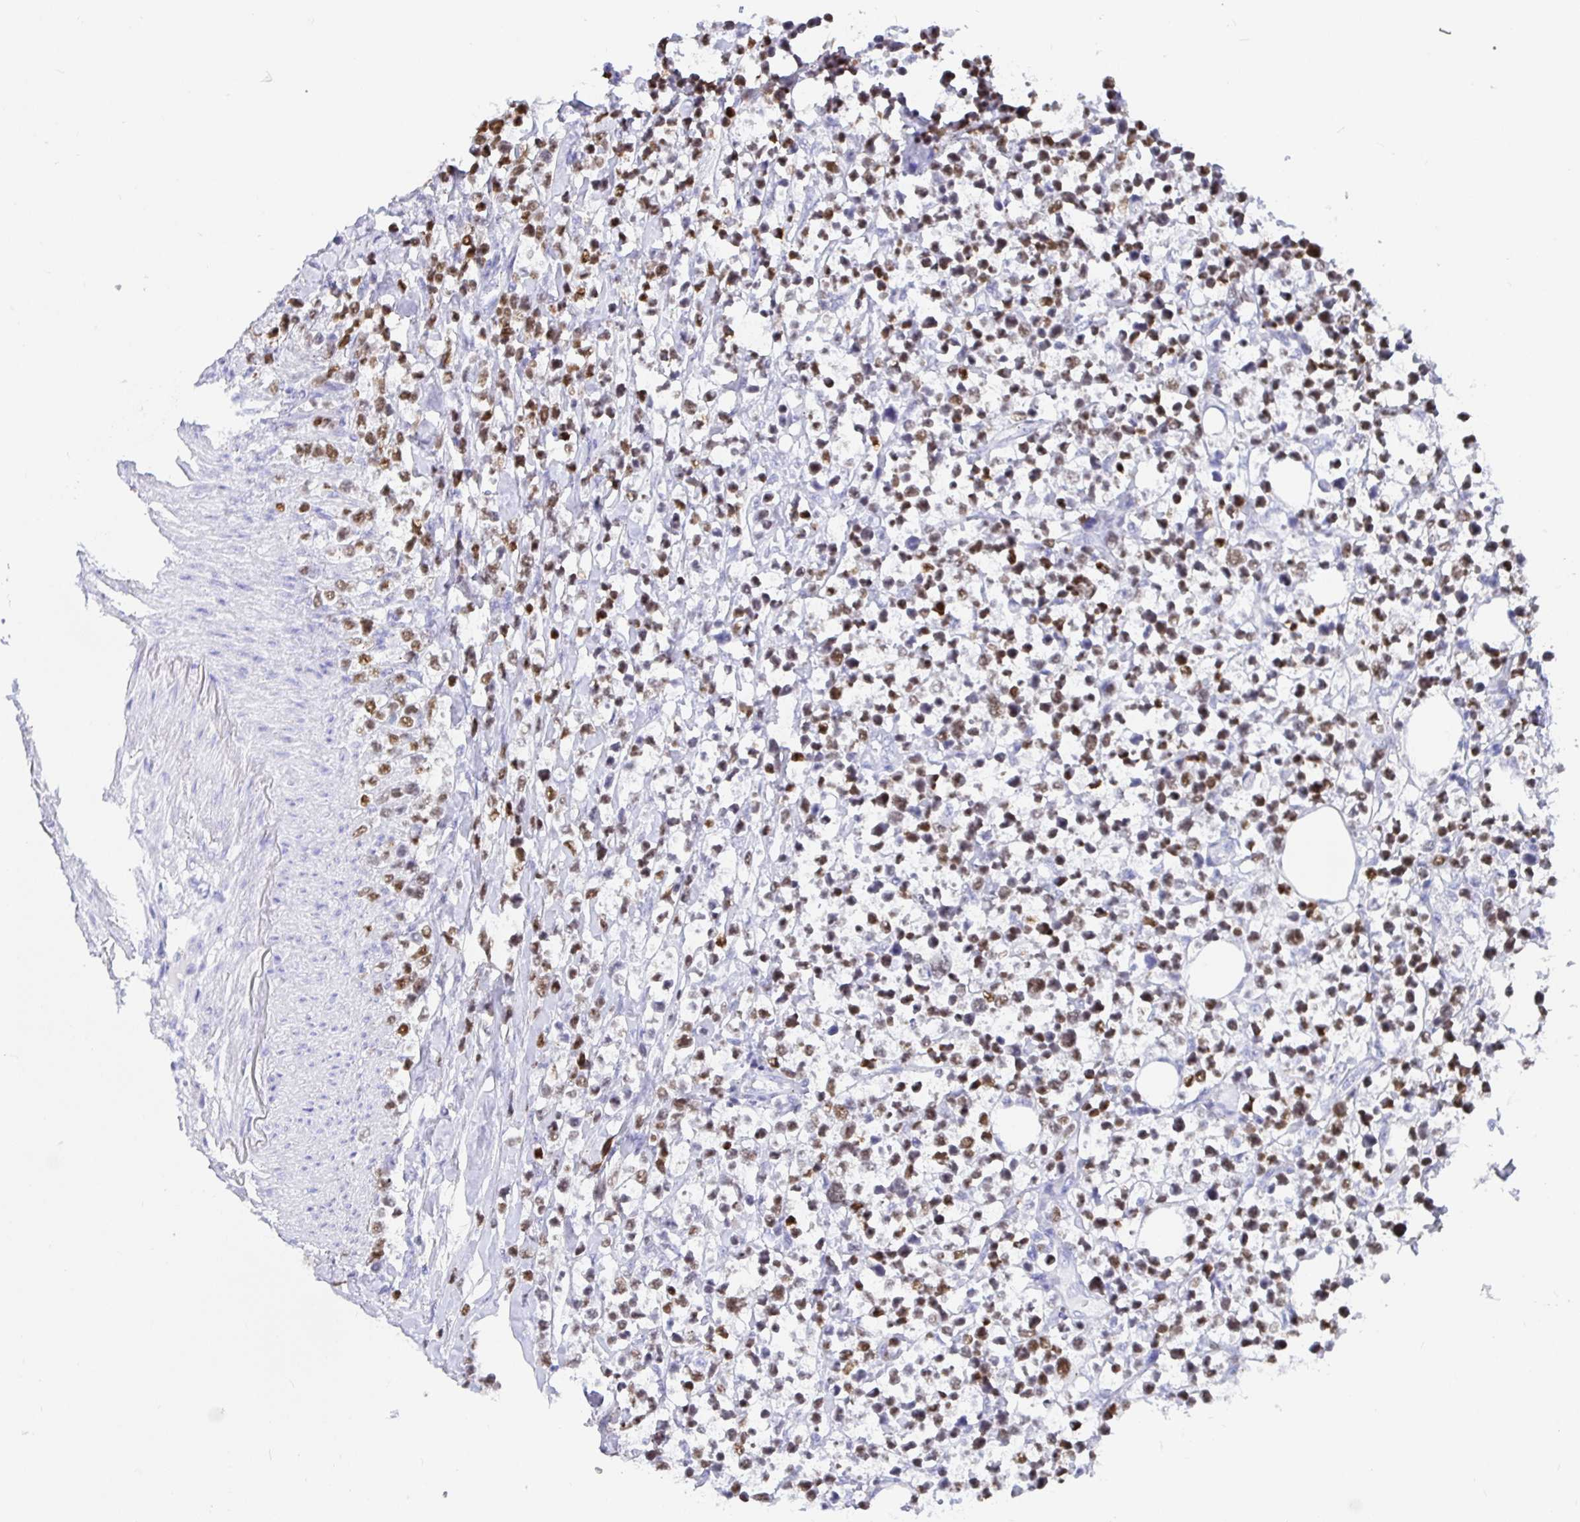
{"staining": {"intensity": "weak", "quantity": "25%-75%", "location": "cytoplasmic/membranous,nuclear"}, "tissue": "lymphoma", "cell_type": "Tumor cells", "image_type": "cancer", "snomed": [{"axis": "morphology", "description": "Malignant lymphoma, non-Hodgkin's type, High grade"}, {"axis": "topography", "description": "Soft tissue"}], "caption": "Lymphoma tissue shows weak cytoplasmic/membranous and nuclear positivity in approximately 25%-75% of tumor cells (DAB = brown stain, brightfield microscopy at high magnification).", "gene": "EZHIP", "patient": {"sex": "female", "age": 56}}